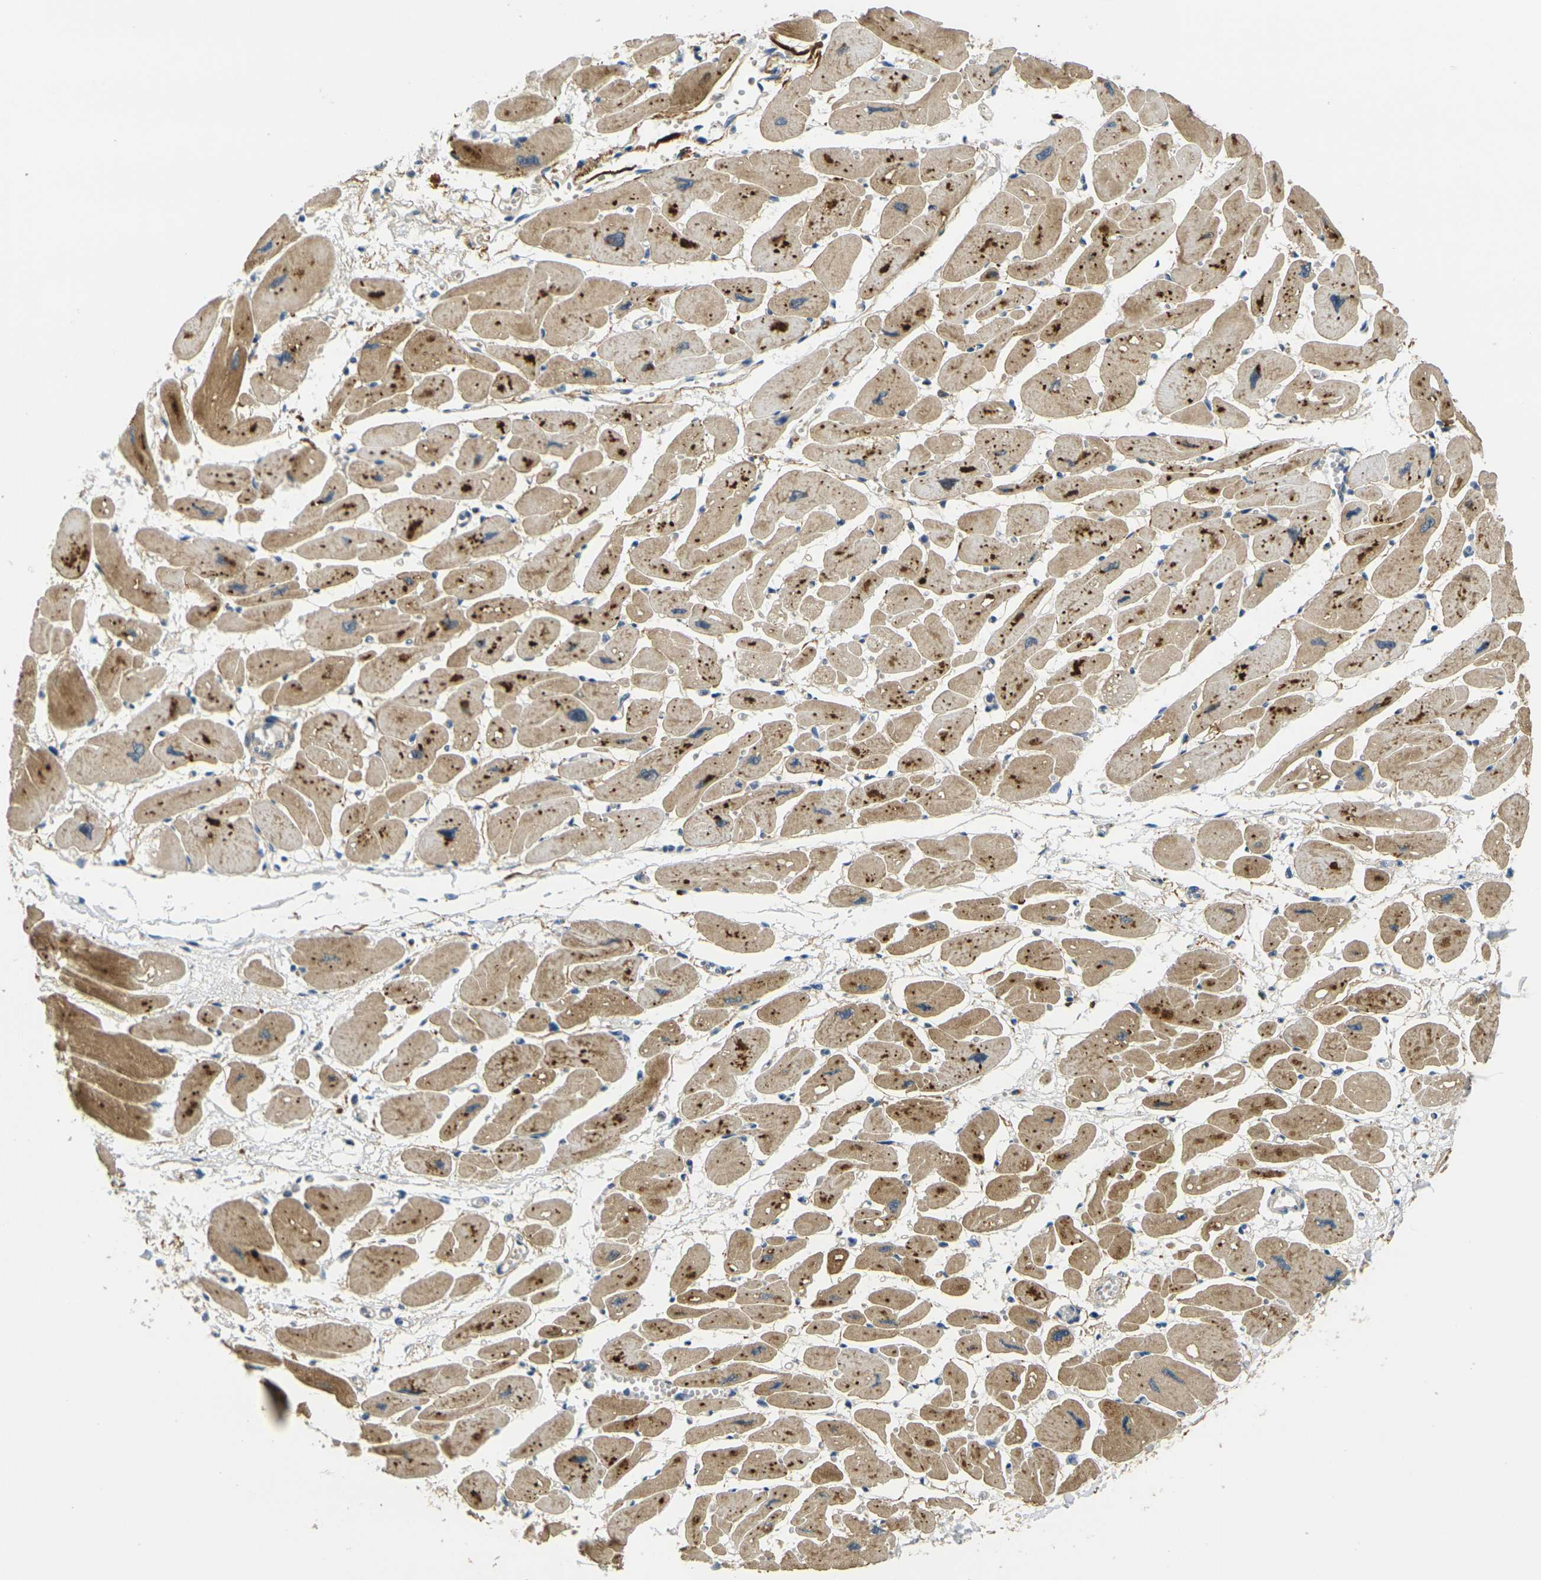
{"staining": {"intensity": "moderate", "quantity": ">75%", "location": "cytoplasmic/membranous"}, "tissue": "heart muscle", "cell_type": "Cardiomyocytes", "image_type": "normal", "snomed": [{"axis": "morphology", "description": "Normal tissue, NOS"}, {"axis": "topography", "description": "Heart"}], "caption": "Immunohistochemical staining of unremarkable human heart muscle demonstrates medium levels of moderate cytoplasmic/membranous staining in about >75% of cardiomyocytes.", "gene": "KLHL8", "patient": {"sex": "female", "age": 54}}